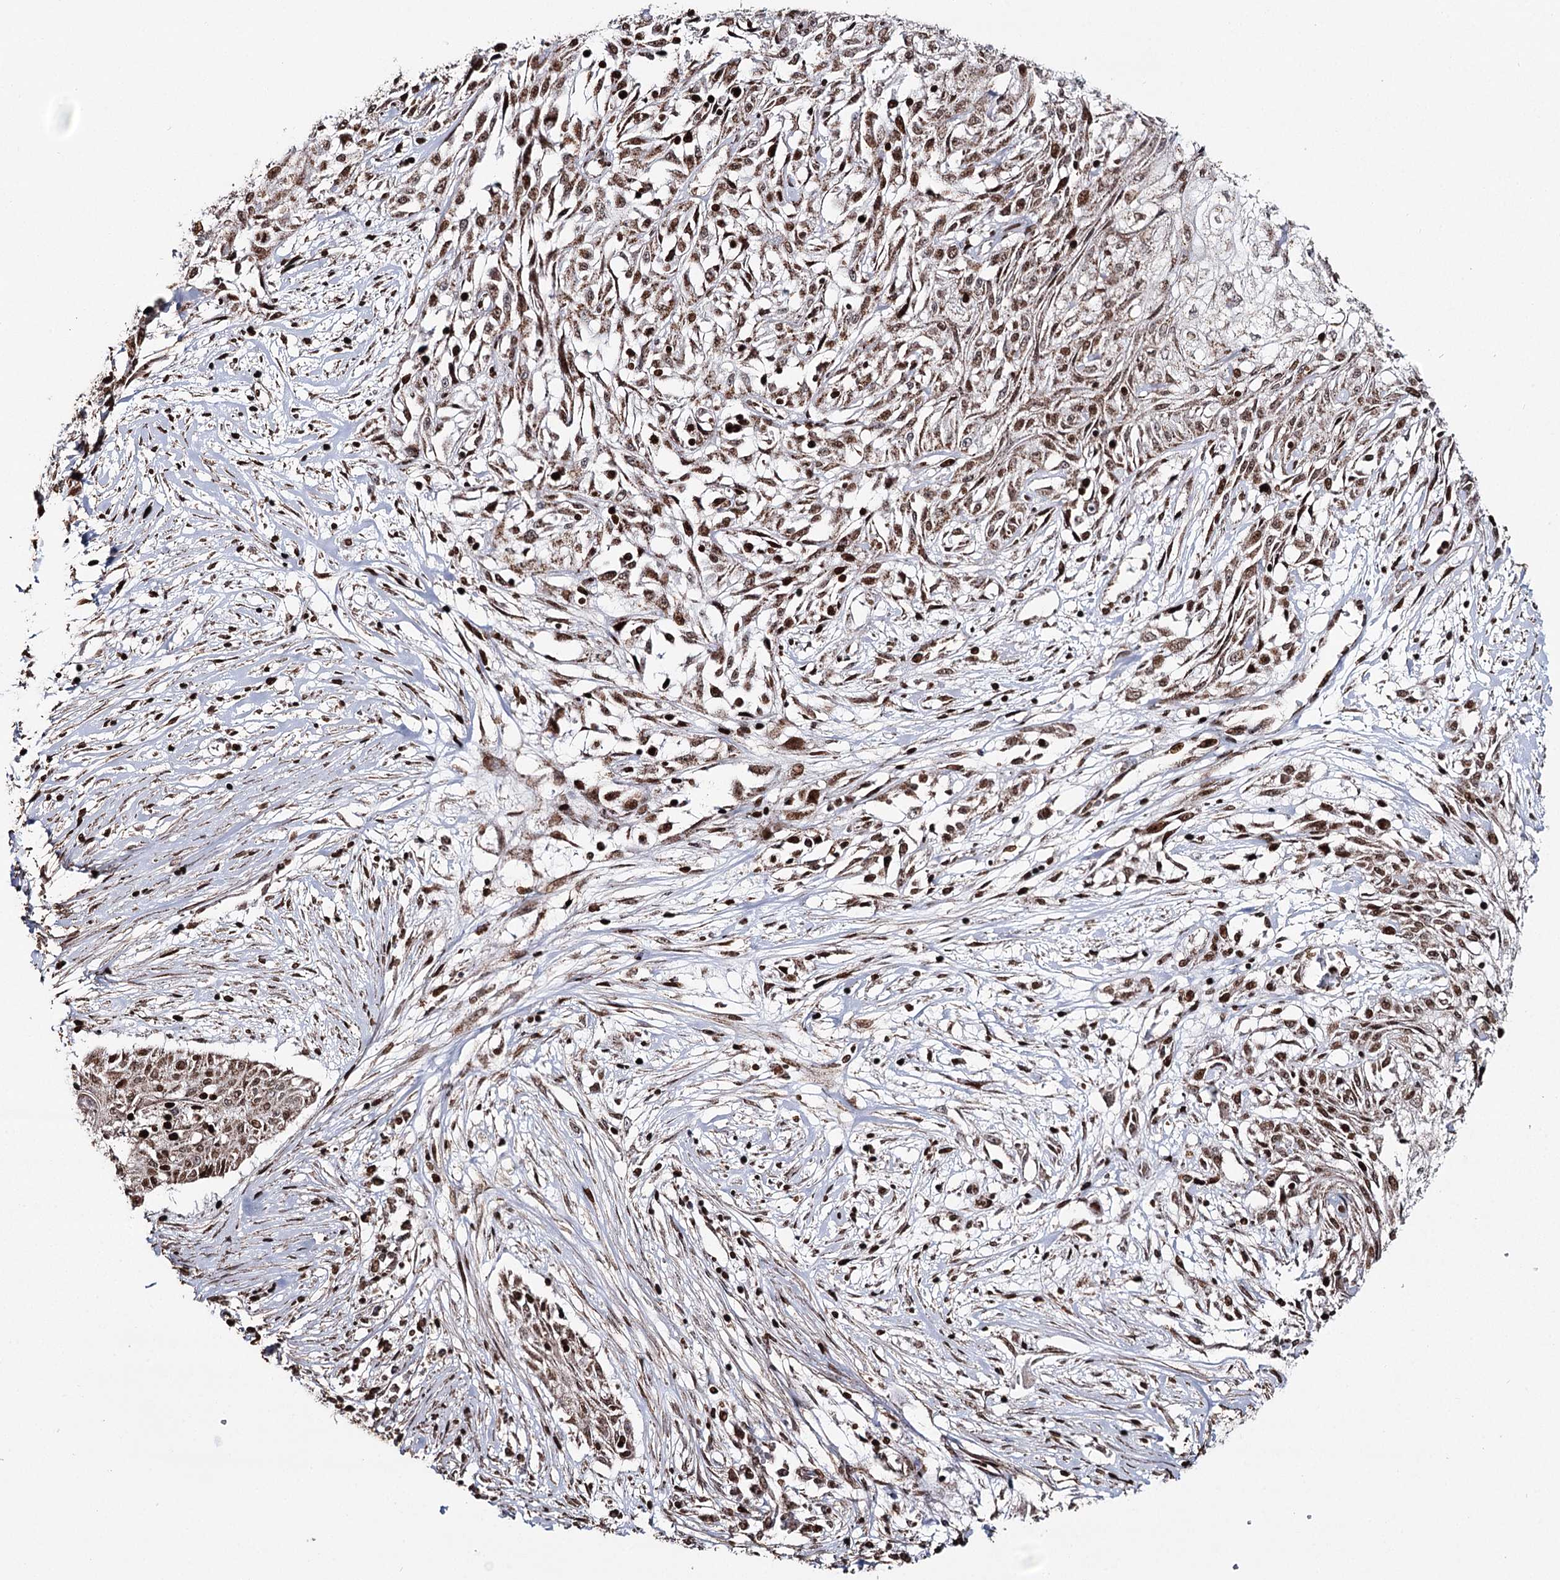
{"staining": {"intensity": "moderate", "quantity": ">75%", "location": "cytoplasmic/membranous,nuclear"}, "tissue": "skin cancer", "cell_type": "Tumor cells", "image_type": "cancer", "snomed": [{"axis": "morphology", "description": "Squamous cell carcinoma, NOS"}, {"axis": "morphology", "description": "Squamous cell carcinoma, metastatic, NOS"}, {"axis": "topography", "description": "Skin"}, {"axis": "topography", "description": "Lymph node"}], "caption": "This photomicrograph displays IHC staining of human skin cancer (squamous cell carcinoma), with medium moderate cytoplasmic/membranous and nuclear staining in approximately >75% of tumor cells.", "gene": "PDHX", "patient": {"sex": "male", "age": 75}}